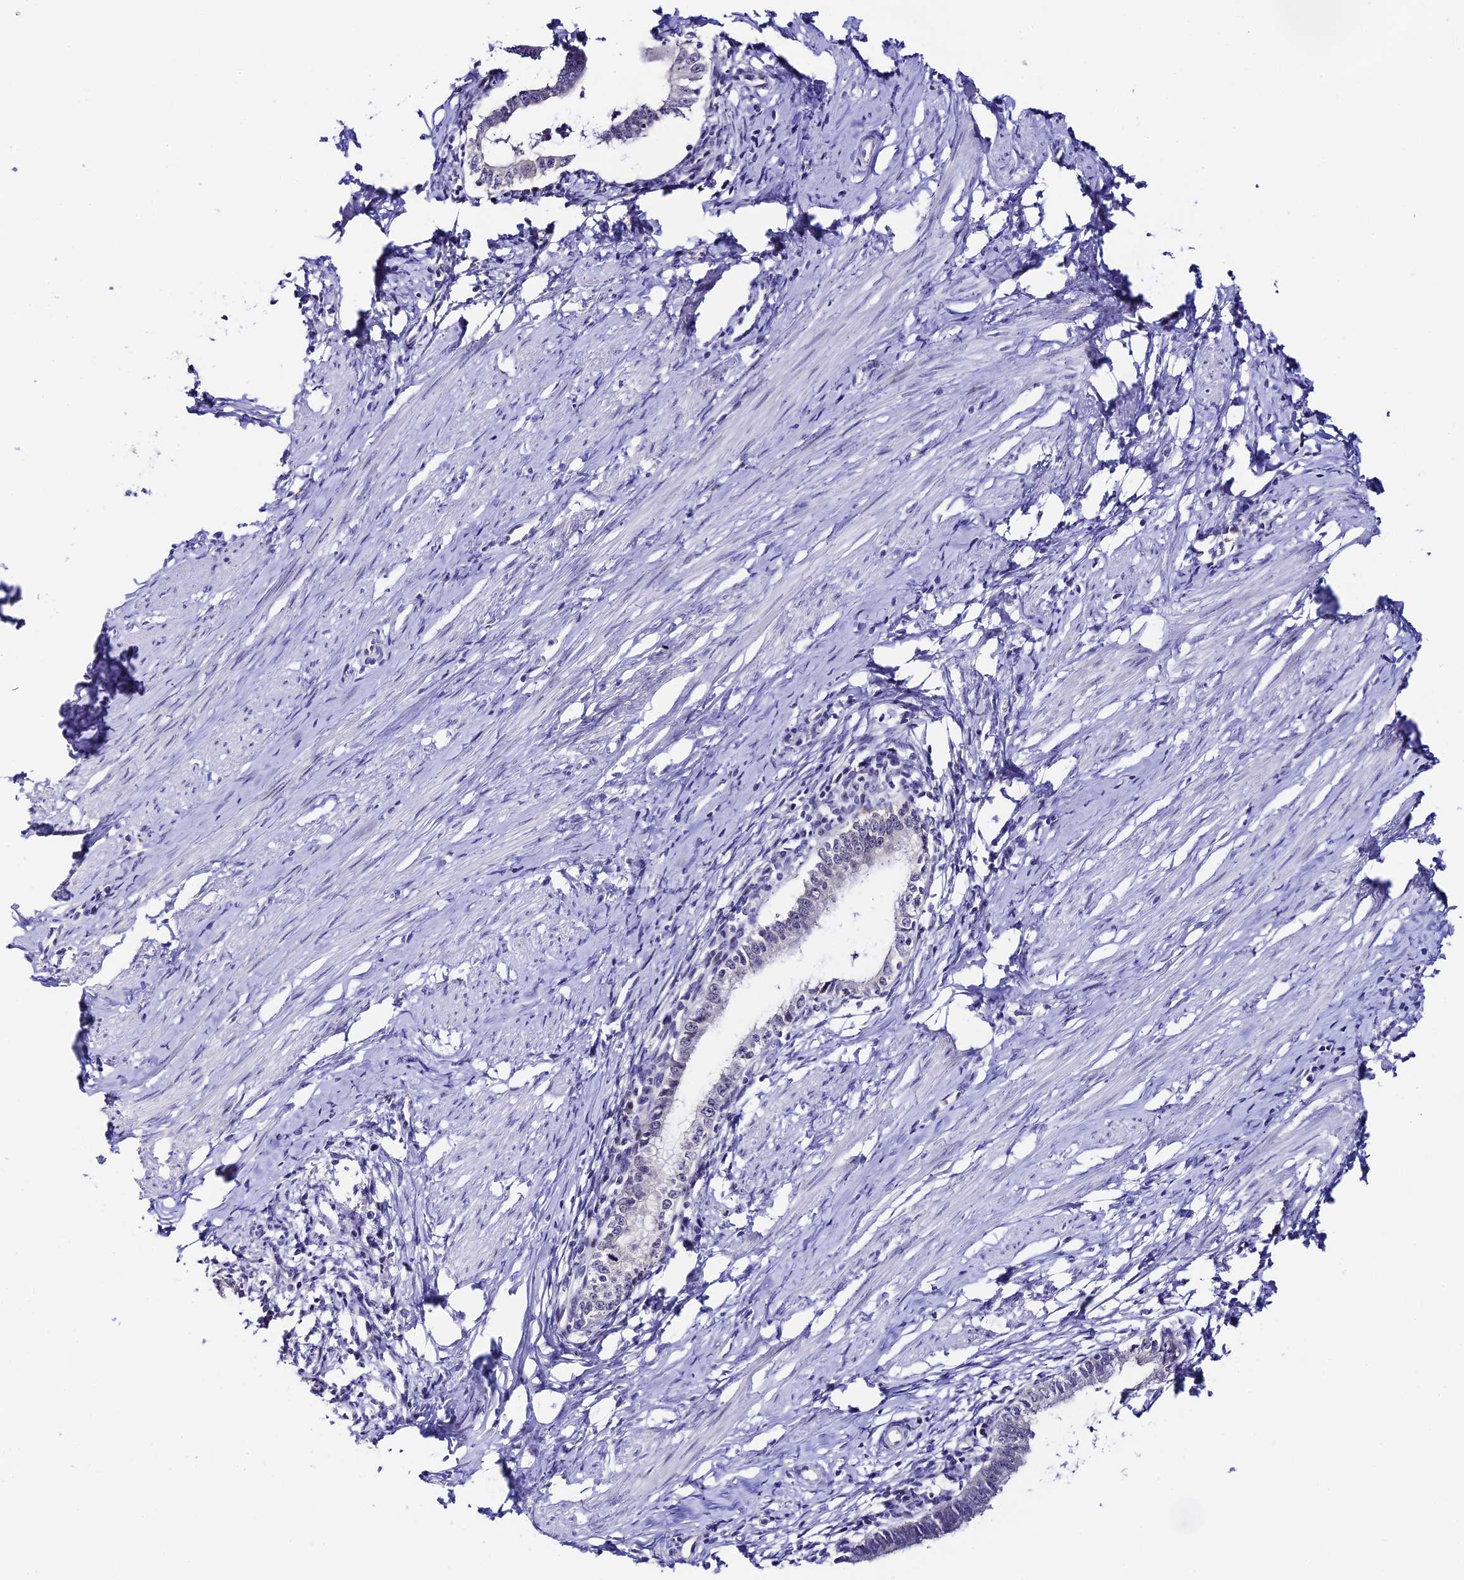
{"staining": {"intensity": "negative", "quantity": "none", "location": "none"}, "tissue": "cervical cancer", "cell_type": "Tumor cells", "image_type": "cancer", "snomed": [{"axis": "morphology", "description": "Adenocarcinoma, NOS"}, {"axis": "topography", "description": "Cervix"}], "caption": "This is a photomicrograph of immunohistochemistry staining of cervical cancer, which shows no expression in tumor cells.", "gene": "RASGEF1B", "patient": {"sex": "female", "age": 36}}